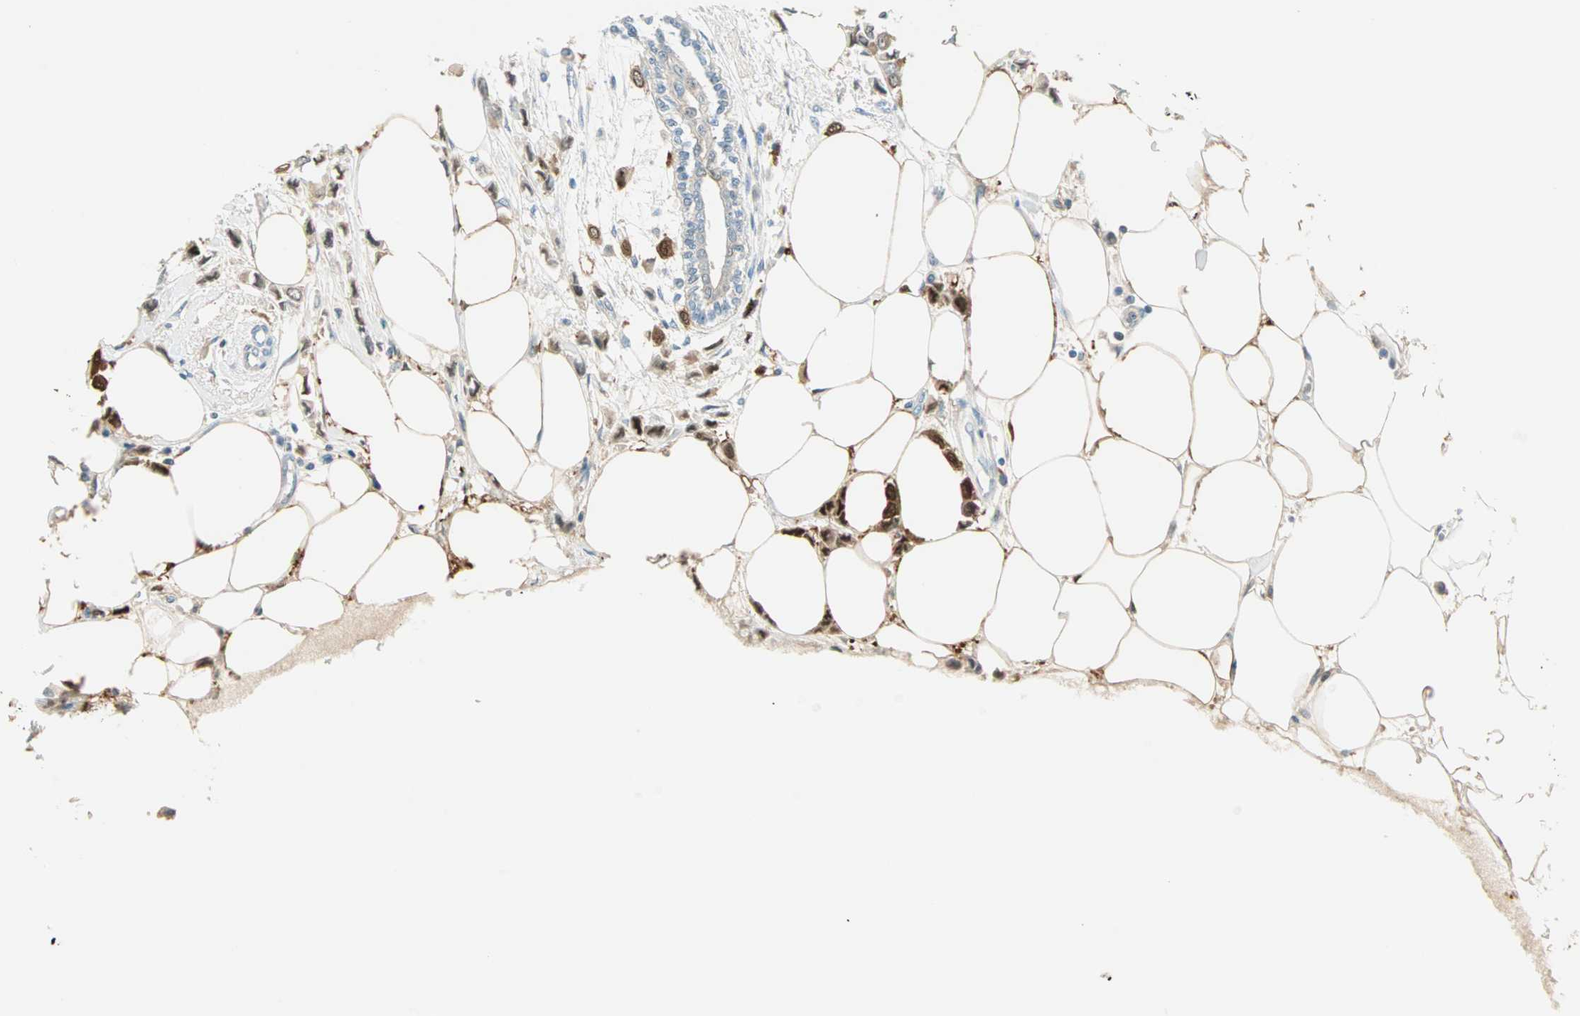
{"staining": {"intensity": "strong", "quantity": ">75%", "location": "cytoplasmic/membranous,nuclear"}, "tissue": "breast cancer", "cell_type": "Tumor cells", "image_type": "cancer", "snomed": [{"axis": "morphology", "description": "Lobular carcinoma"}, {"axis": "topography", "description": "Breast"}], "caption": "The histopathology image demonstrates staining of breast lobular carcinoma, revealing strong cytoplasmic/membranous and nuclear protein positivity (brown color) within tumor cells.", "gene": "S100A1", "patient": {"sex": "female", "age": 51}}